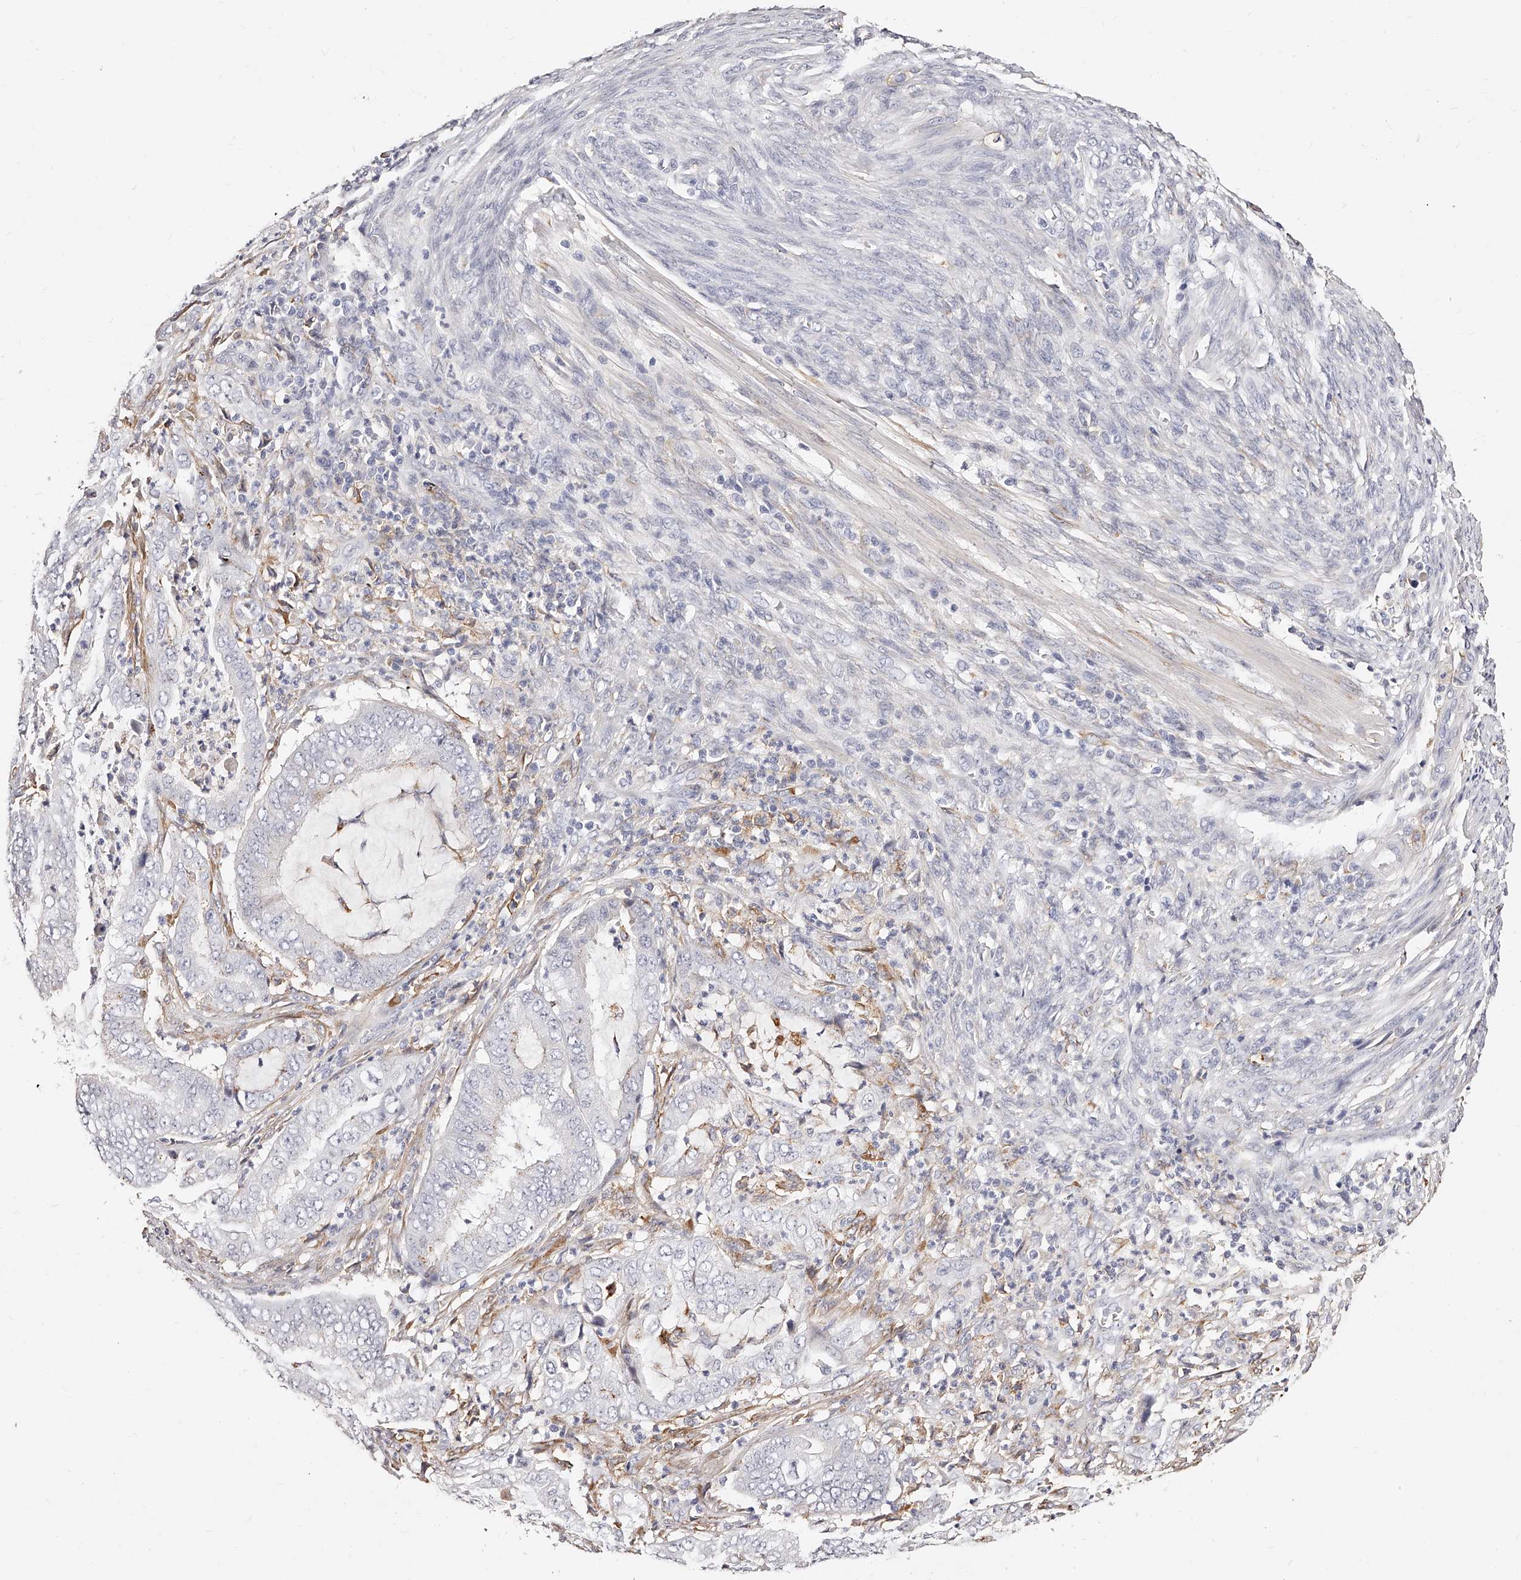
{"staining": {"intensity": "negative", "quantity": "none", "location": "none"}, "tissue": "endometrial cancer", "cell_type": "Tumor cells", "image_type": "cancer", "snomed": [{"axis": "morphology", "description": "Adenocarcinoma, NOS"}, {"axis": "topography", "description": "Endometrium"}], "caption": "An image of human adenocarcinoma (endometrial) is negative for staining in tumor cells. The staining was performed using DAB to visualize the protein expression in brown, while the nuclei were stained in blue with hematoxylin (Magnification: 20x).", "gene": "CD82", "patient": {"sex": "female", "age": 51}}